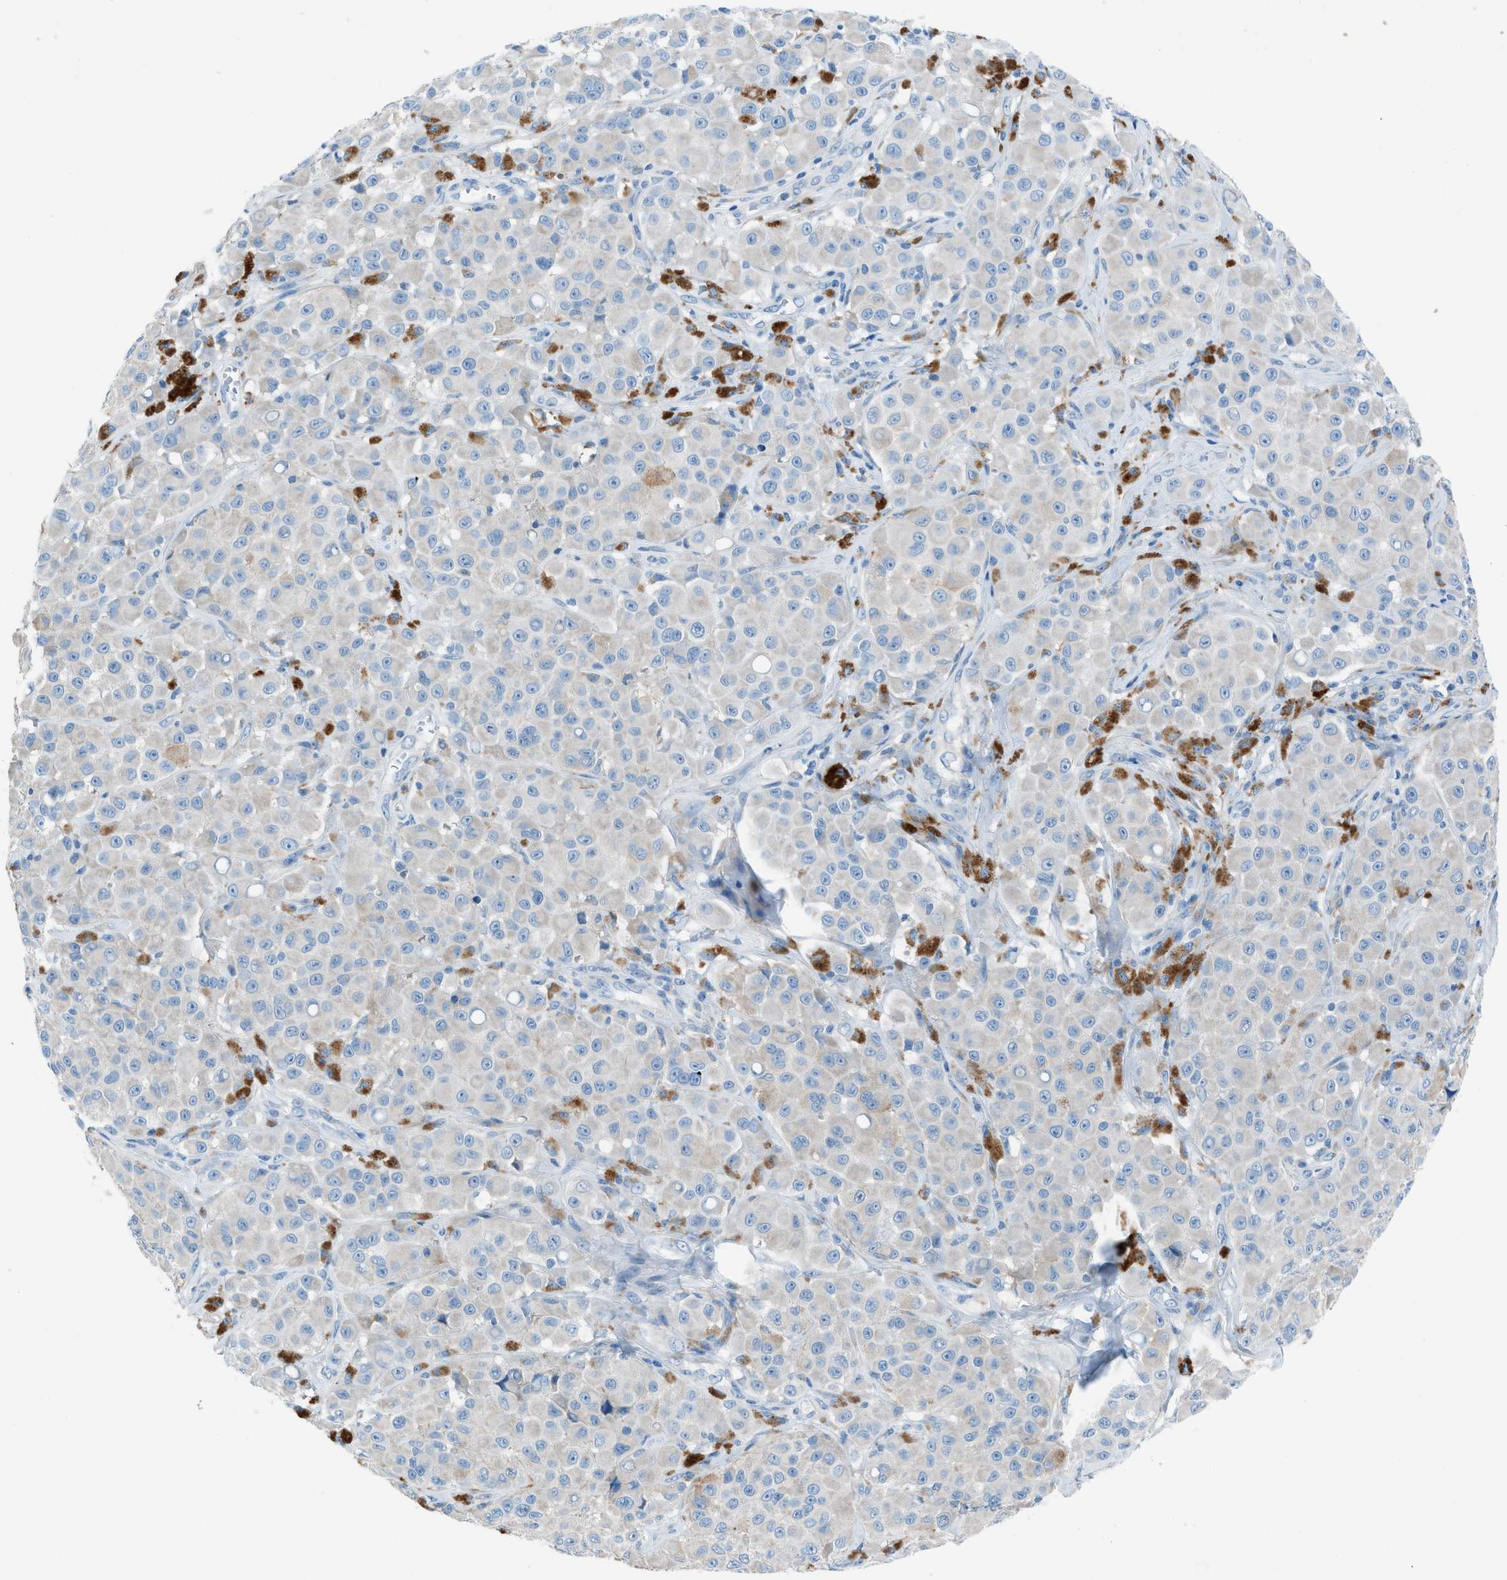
{"staining": {"intensity": "moderate", "quantity": "<25%", "location": "cytoplasmic/membranous"}, "tissue": "melanoma", "cell_type": "Tumor cells", "image_type": "cancer", "snomed": [{"axis": "morphology", "description": "Malignant melanoma, NOS"}, {"axis": "topography", "description": "Skin"}], "caption": "Malignant melanoma tissue reveals moderate cytoplasmic/membranous staining in approximately <25% of tumor cells", "gene": "C5AR2", "patient": {"sex": "male", "age": 84}}